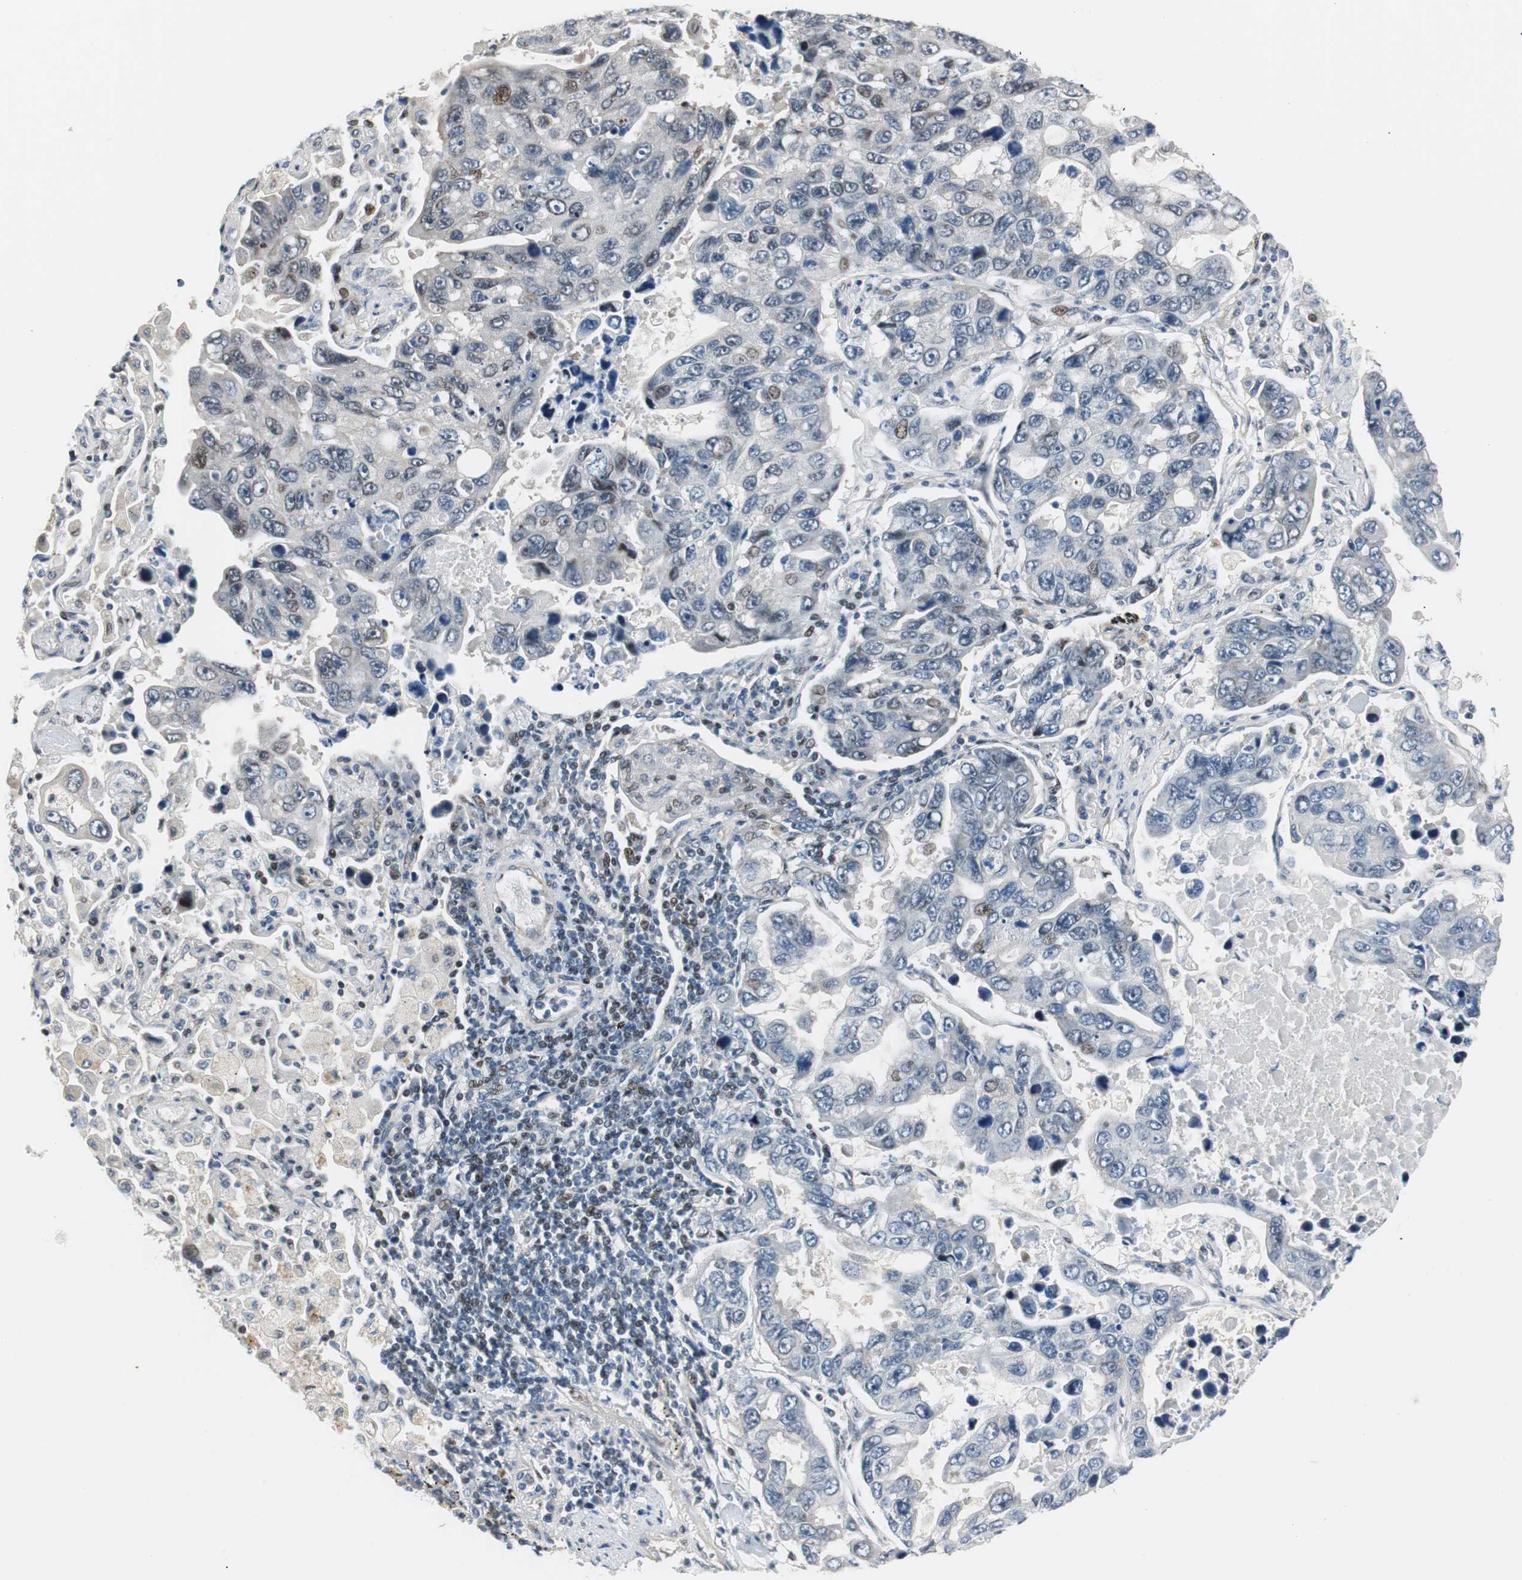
{"staining": {"intensity": "weak", "quantity": "<25%", "location": "nuclear"}, "tissue": "lung cancer", "cell_type": "Tumor cells", "image_type": "cancer", "snomed": [{"axis": "morphology", "description": "Adenocarcinoma, NOS"}, {"axis": "topography", "description": "Lung"}], "caption": "Immunohistochemistry of adenocarcinoma (lung) demonstrates no positivity in tumor cells.", "gene": "RAD1", "patient": {"sex": "male", "age": 64}}